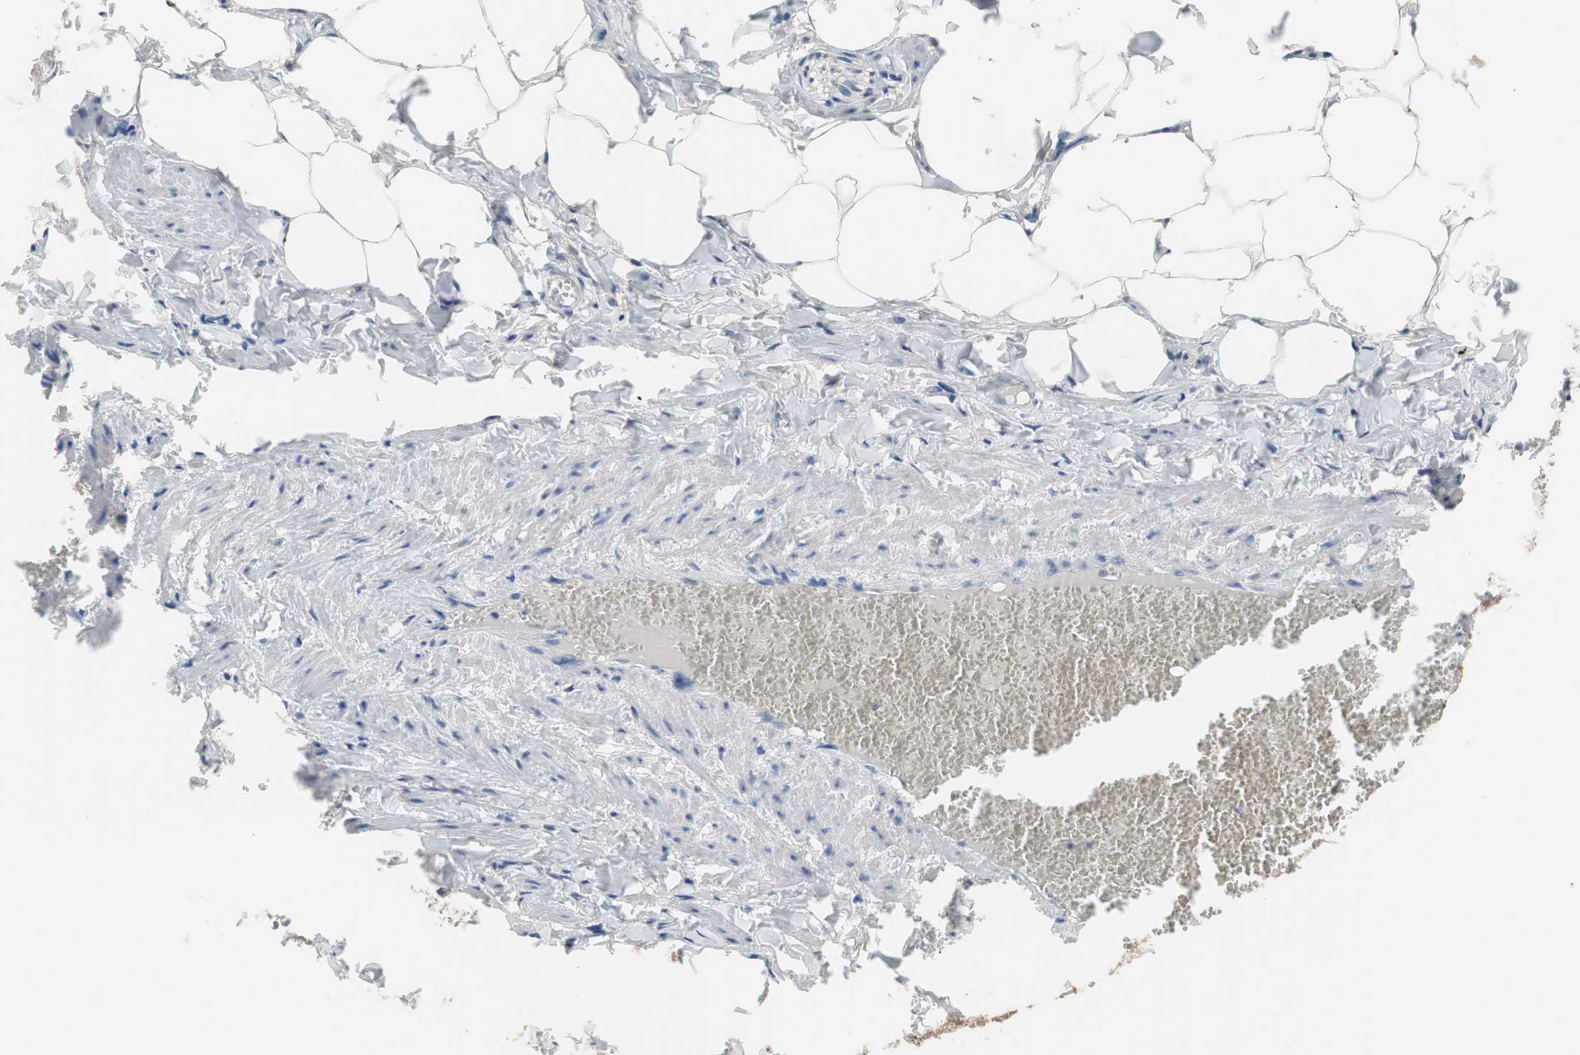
{"staining": {"intensity": "moderate", "quantity": "<25%", "location": "cytoplasmic/membranous"}, "tissue": "adipose tissue", "cell_type": "Adipocytes", "image_type": "normal", "snomed": [{"axis": "morphology", "description": "Normal tissue, NOS"}, {"axis": "topography", "description": "Vascular tissue"}], "caption": "A low amount of moderate cytoplasmic/membranous expression is appreciated in approximately <25% of adipocytes in normal adipose tissue.", "gene": "ADAP1", "patient": {"sex": "male", "age": 41}}